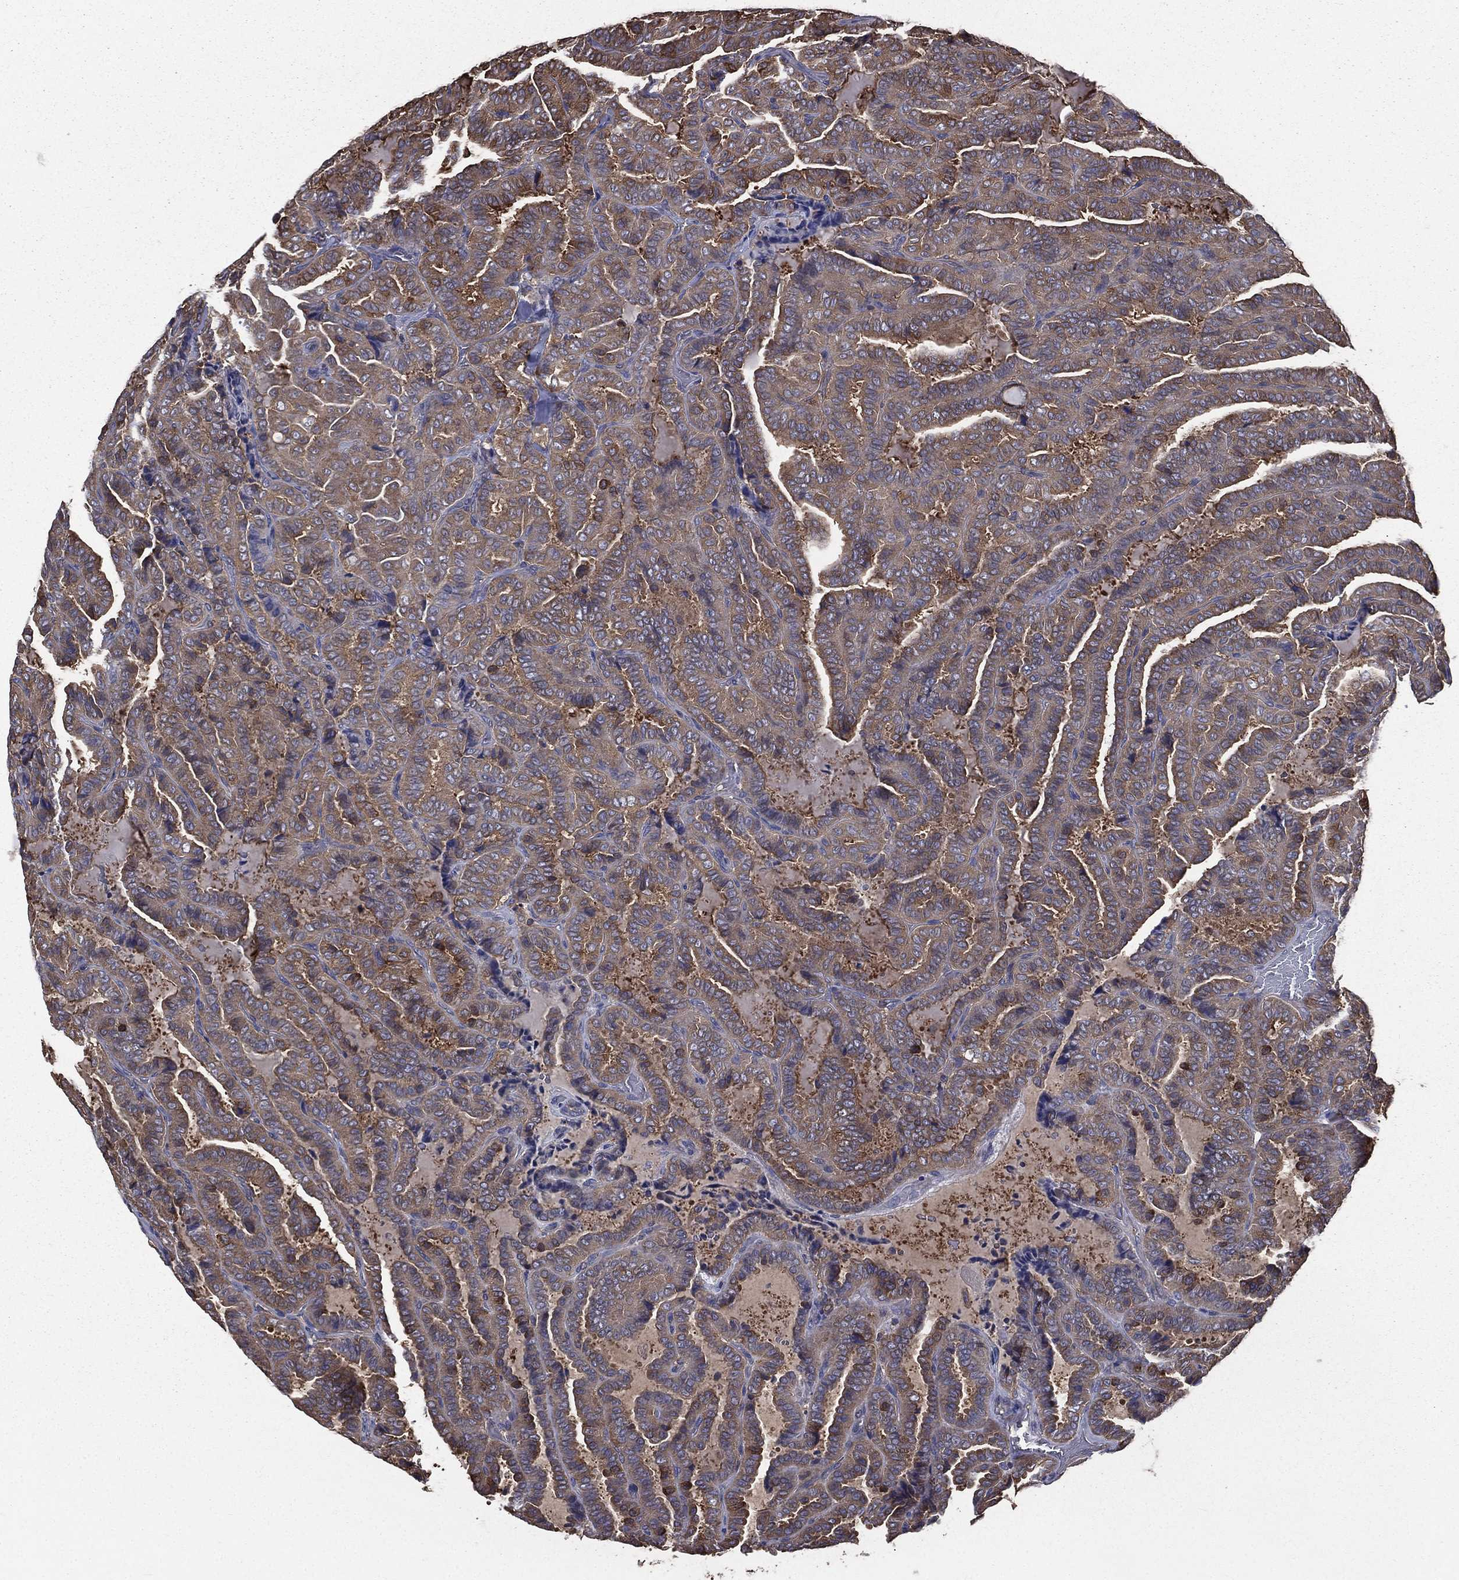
{"staining": {"intensity": "moderate", "quantity": ">75%", "location": "cytoplasmic/membranous"}, "tissue": "thyroid cancer", "cell_type": "Tumor cells", "image_type": "cancer", "snomed": [{"axis": "morphology", "description": "Papillary adenocarcinoma, NOS"}, {"axis": "topography", "description": "Thyroid gland"}], "caption": "Protein staining demonstrates moderate cytoplasmic/membranous positivity in about >75% of tumor cells in papillary adenocarcinoma (thyroid).", "gene": "SARS1", "patient": {"sex": "female", "age": 39}}